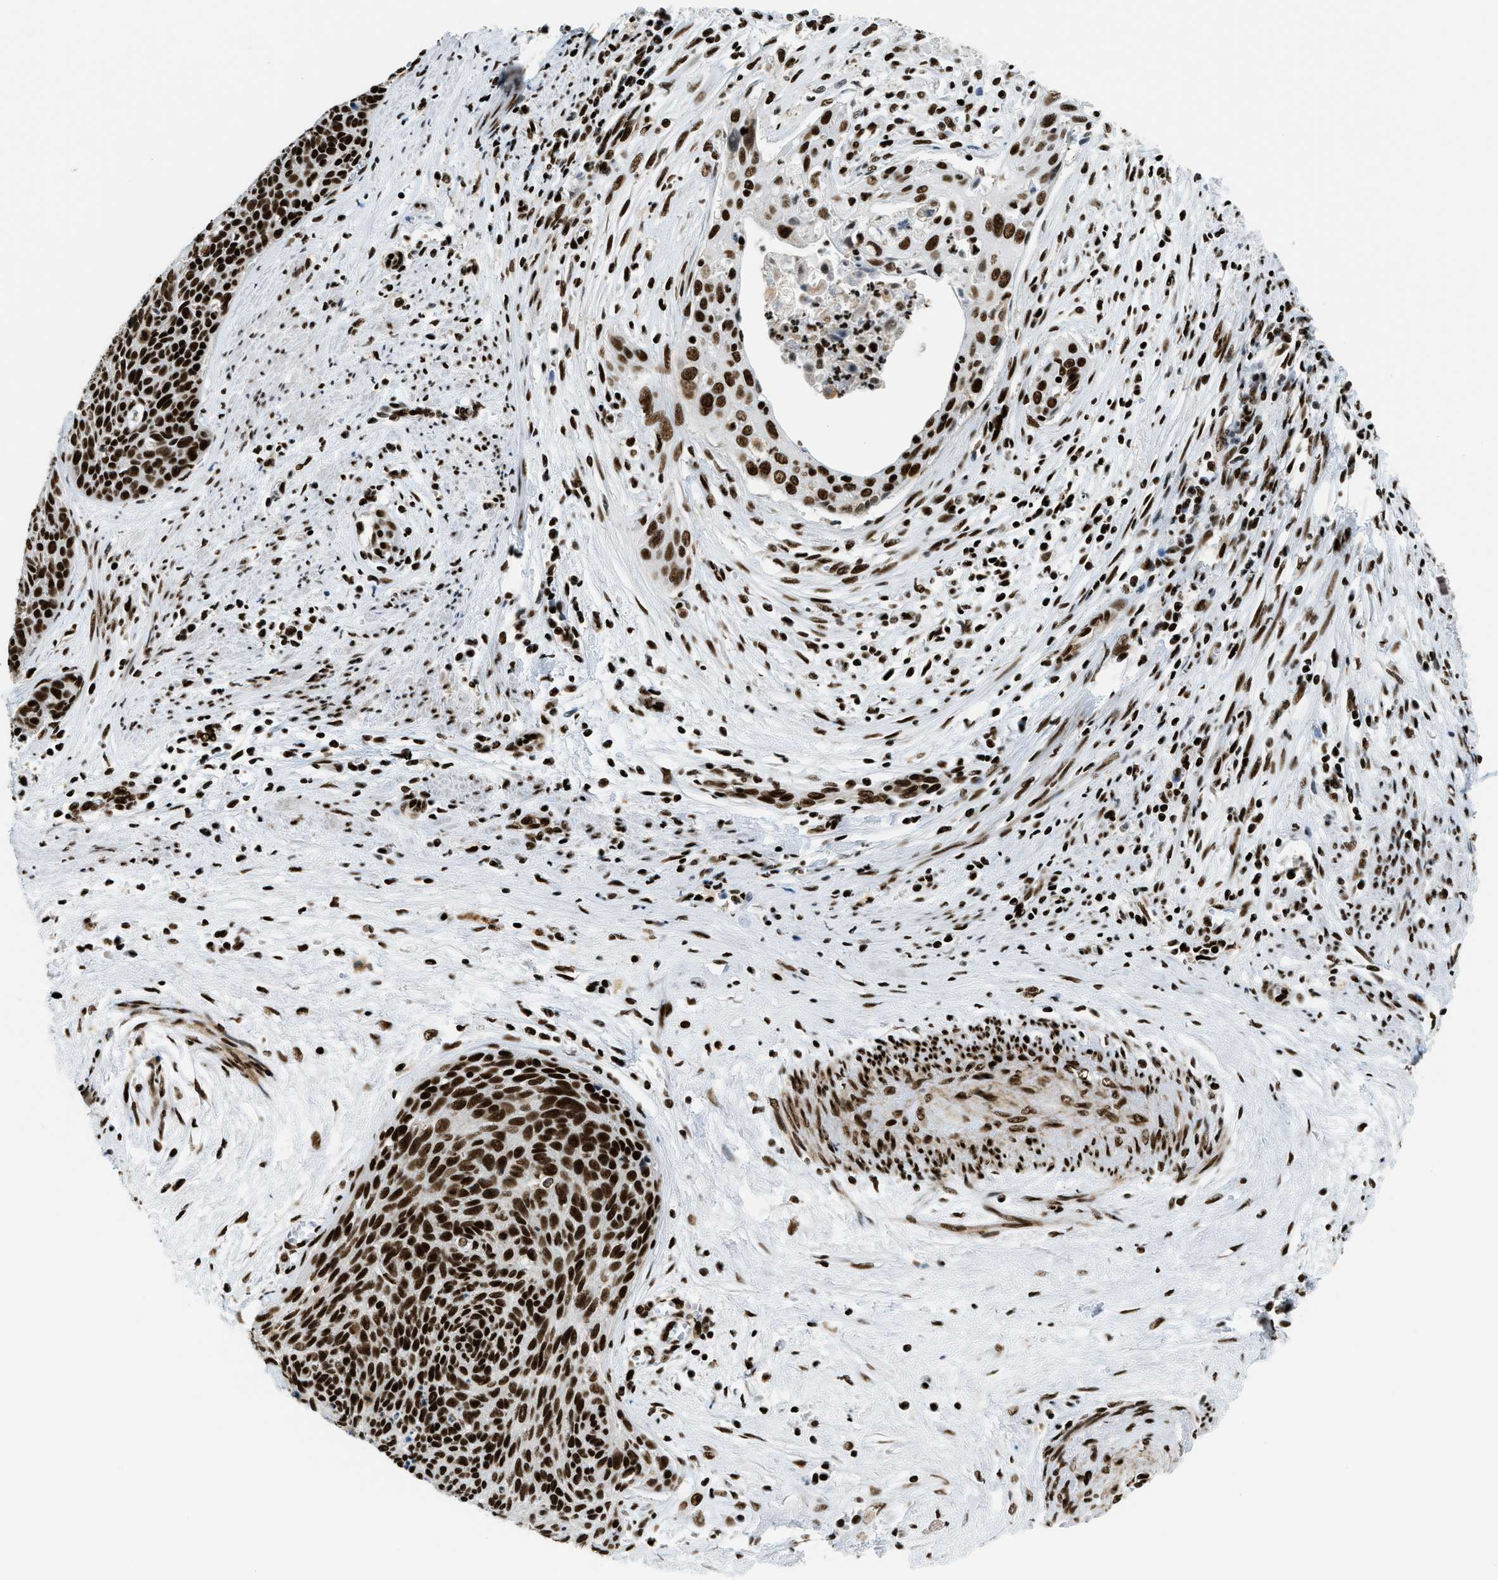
{"staining": {"intensity": "strong", "quantity": ">75%", "location": "nuclear"}, "tissue": "cervical cancer", "cell_type": "Tumor cells", "image_type": "cancer", "snomed": [{"axis": "morphology", "description": "Squamous cell carcinoma, NOS"}, {"axis": "topography", "description": "Cervix"}], "caption": "The micrograph shows a brown stain indicating the presence of a protein in the nuclear of tumor cells in cervical cancer.", "gene": "GABPB1", "patient": {"sex": "female", "age": 55}}